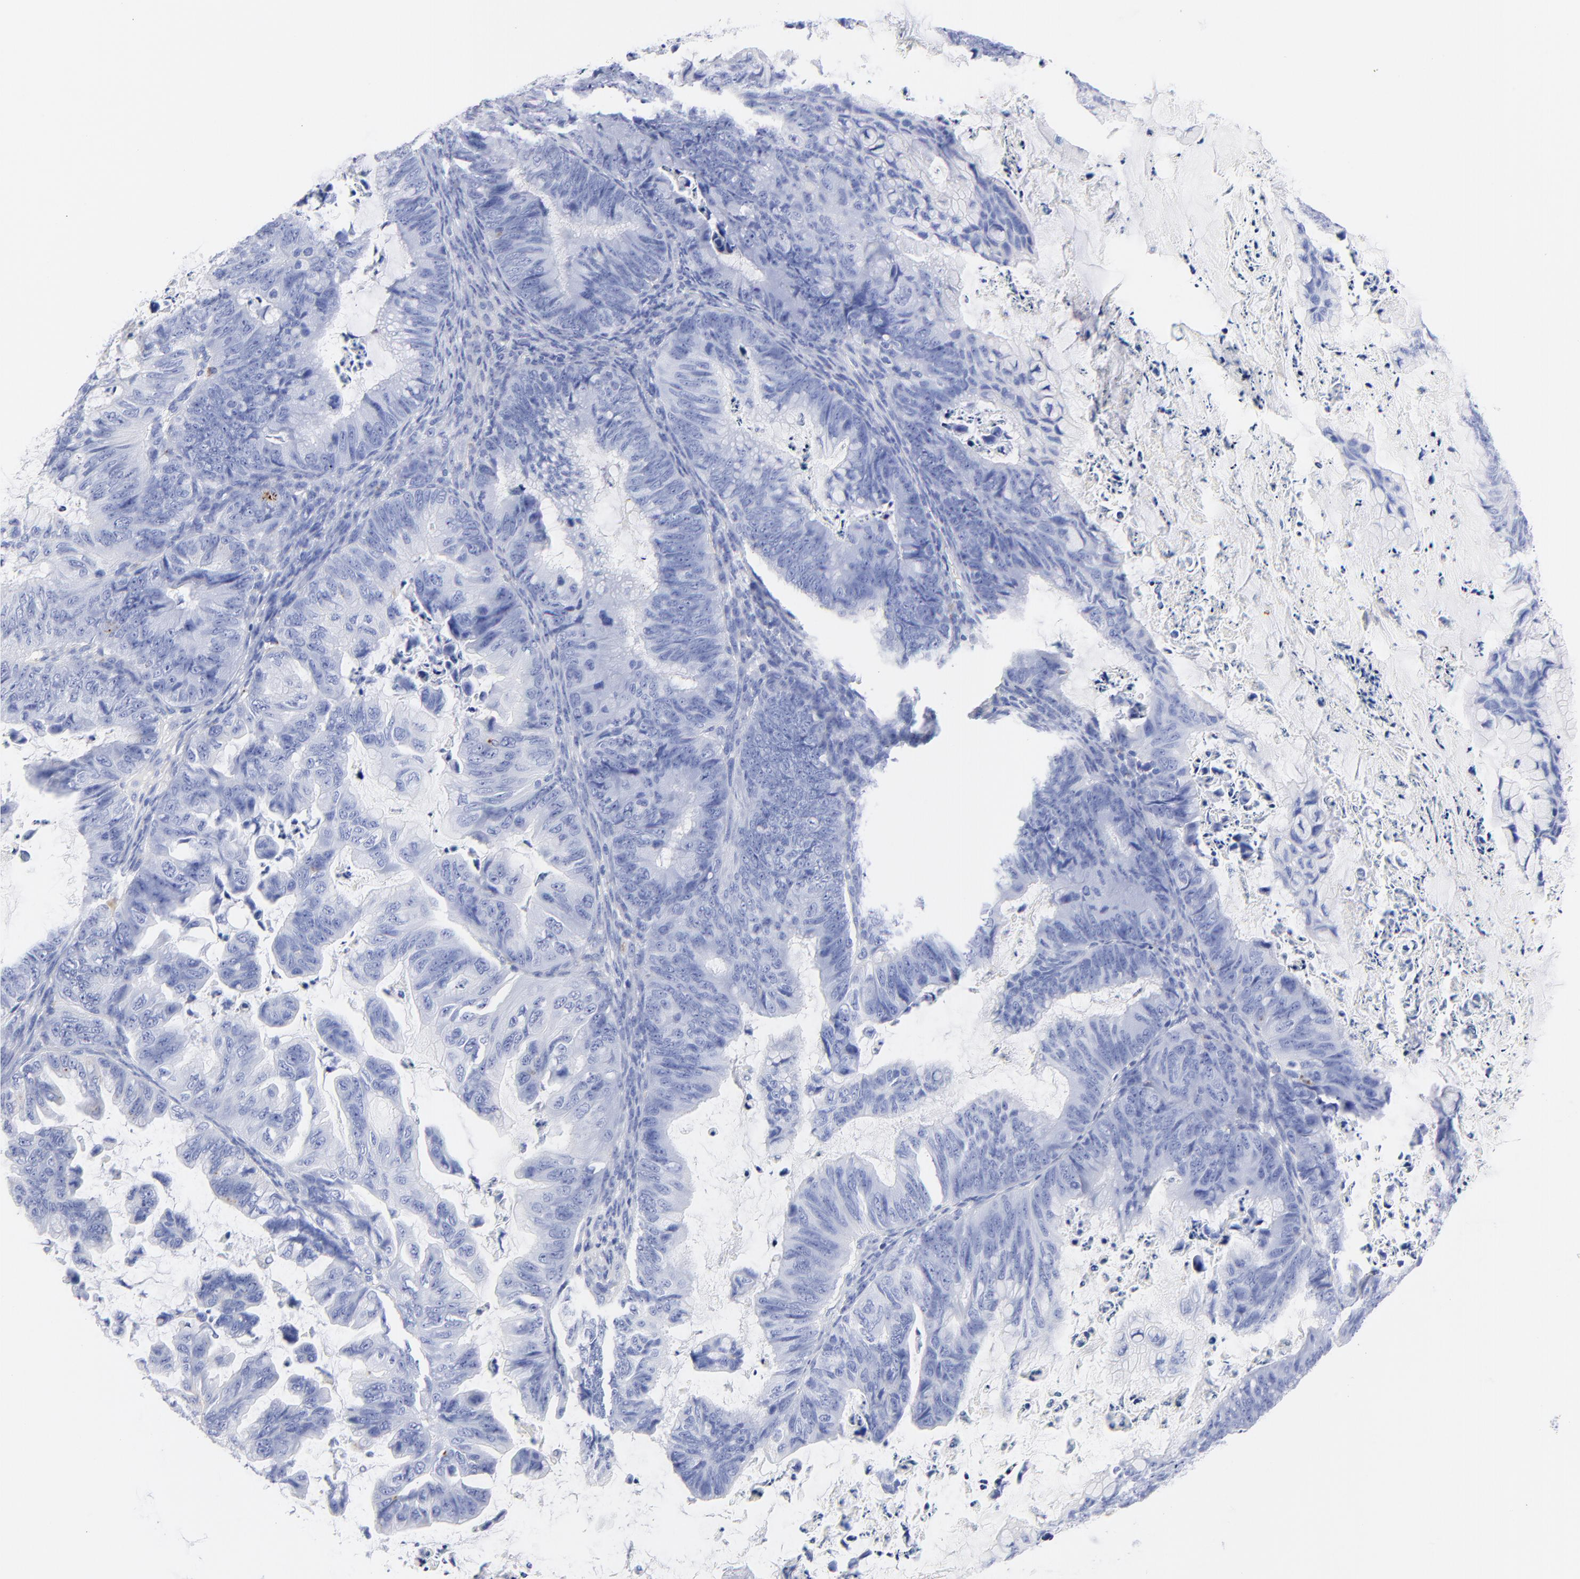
{"staining": {"intensity": "negative", "quantity": "none", "location": "none"}, "tissue": "ovarian cancer", "cell_type": "Tumor cells", "image_type": "cancer", "snomed": [{"axis": "morphology", "description": "Cystadenocarcinoma, mucinous, NOS"}, {"axis": "topography", "description": "Ovary"}], "caption": "High power microscopy photomicrograph of an immunohistochemistry (IHC) image of ovarian cancer, revealing no significant positivity in tumor cells.", "gene": "CPVL", "patient": {"sex": "female", "age": 36}}